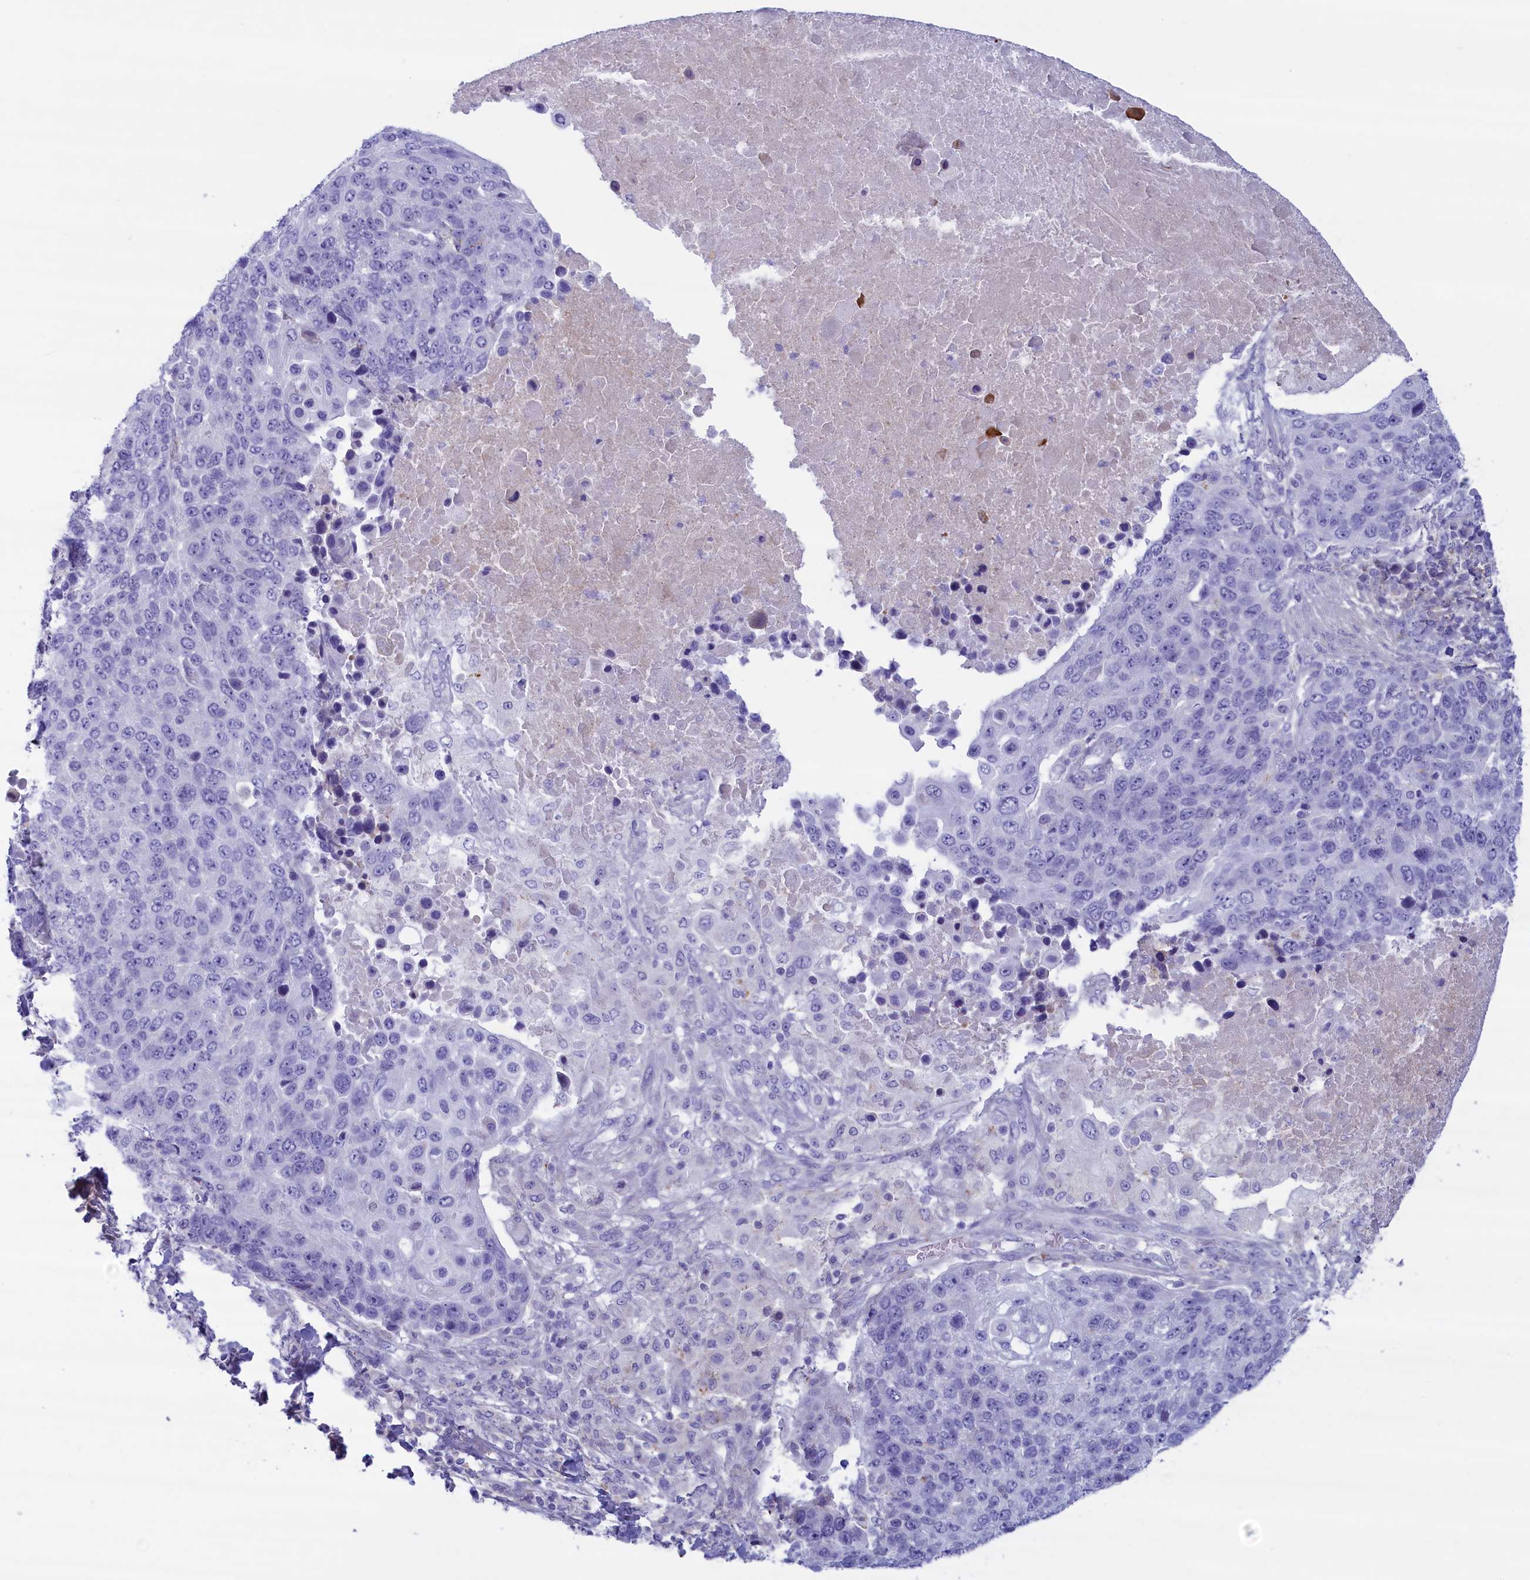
{"staining": {"intensity": "negative", "quantity": "none", "location": "none"}, "tissue": "lung cancer", "cell_type": "Tumor cells", "image_type": "cancer", "snomed": [{"axis": "morphology", "description": "Normal tissue, NOS"}, {"axis": "morphology", "description": "Squamous cell carcinoma, NOS"}, {"axis": "topography", "description": "Lymph node"}, {"axis": "topography", "description": "Lung"}], "caption": "Immunohistochemical staining of human squamous cell carcinoma (lung) reveals no significant expression in tumor cells.", "gene": "MPV17L2", "patient": {"sex": "male", "age": 66}}